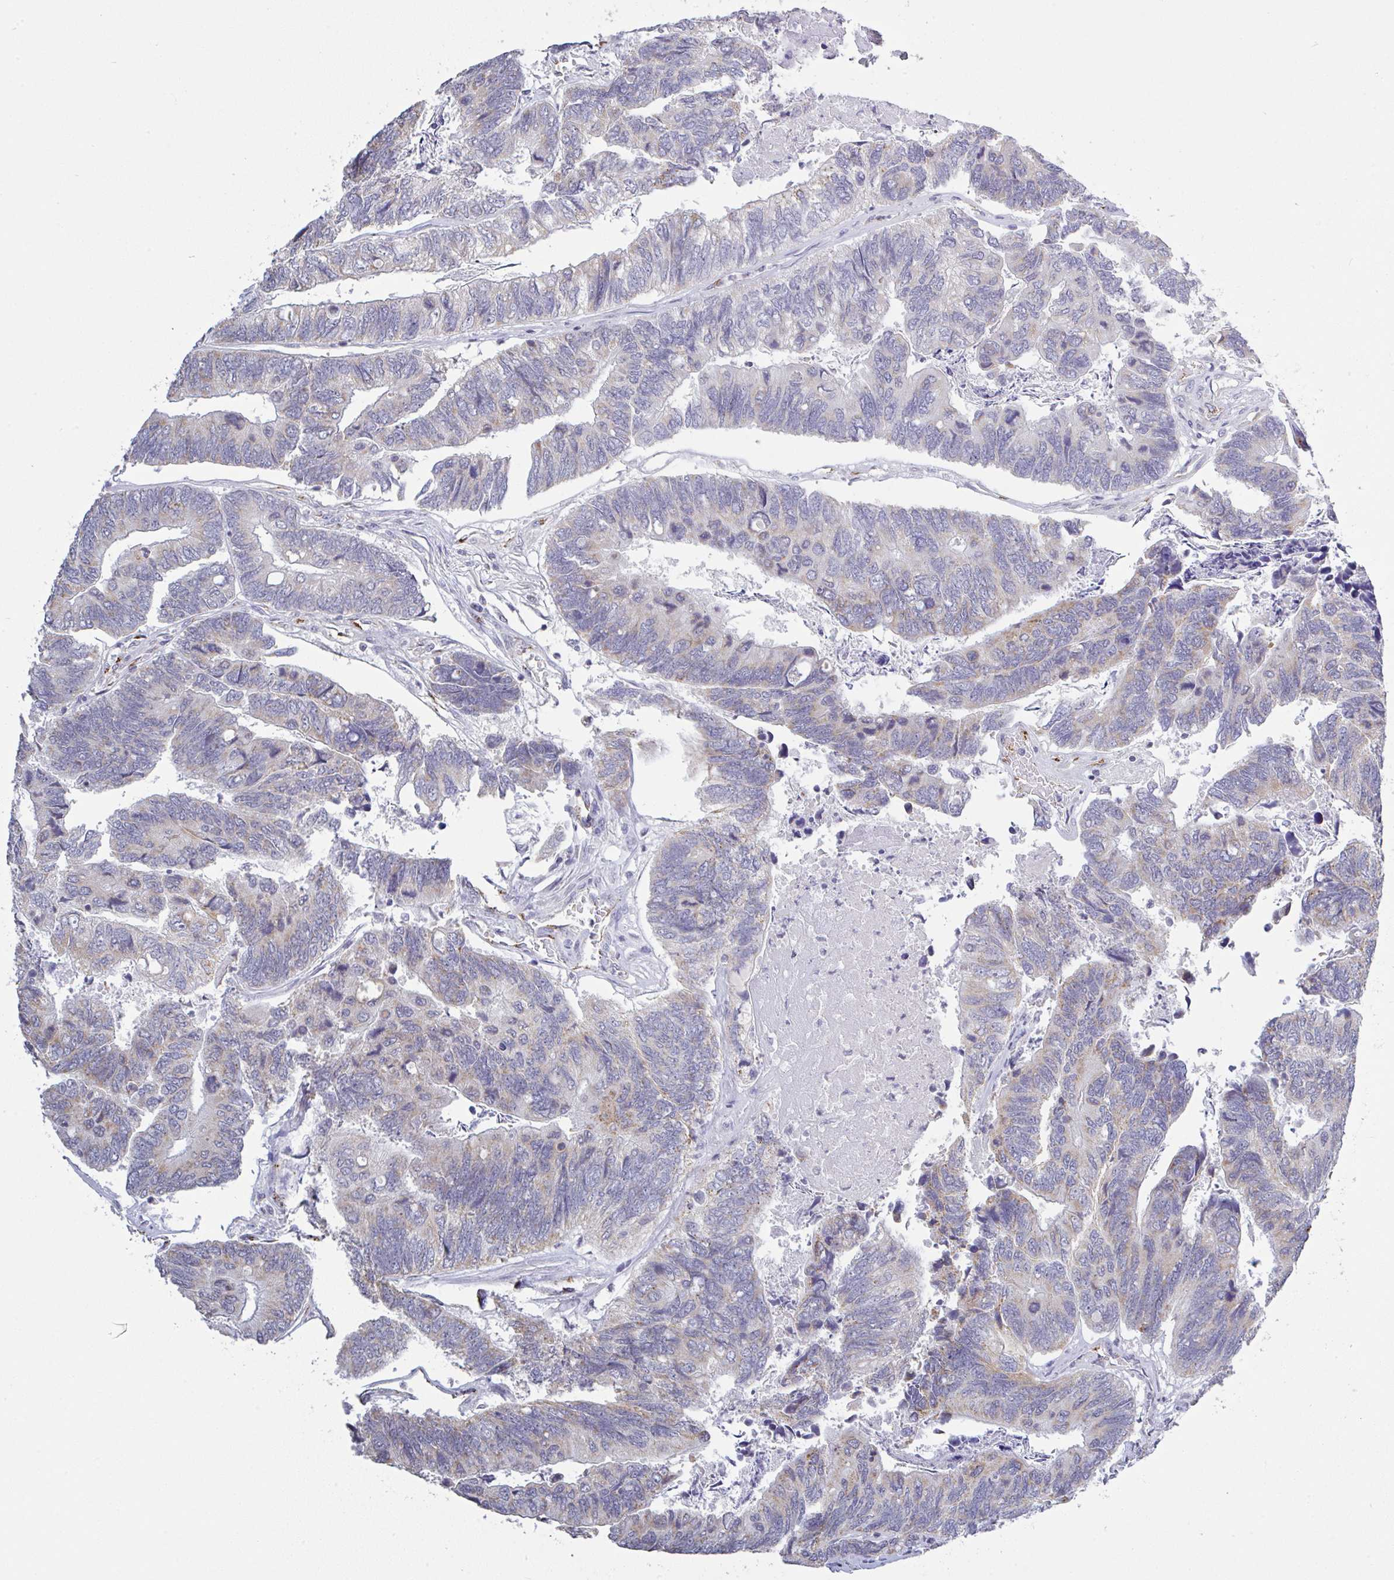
{"staining": {"intensity": "negative", "quantity": "none", "location": "none"}, "tissue": "colorectal cancer", "cell_type": "Tumor cells", "image_type": "cancer", "snomed": [{"axis": "morphology", "description": "Adenocarcinoma, NOS"}, {"axis": "topography", "description": "Colon"}], "caption": "A micrograph of human colorectal cancer is negative for staining in tumor cells.", "gene": "PLCD4", "patient": {"sex": "female", "age": 67}}